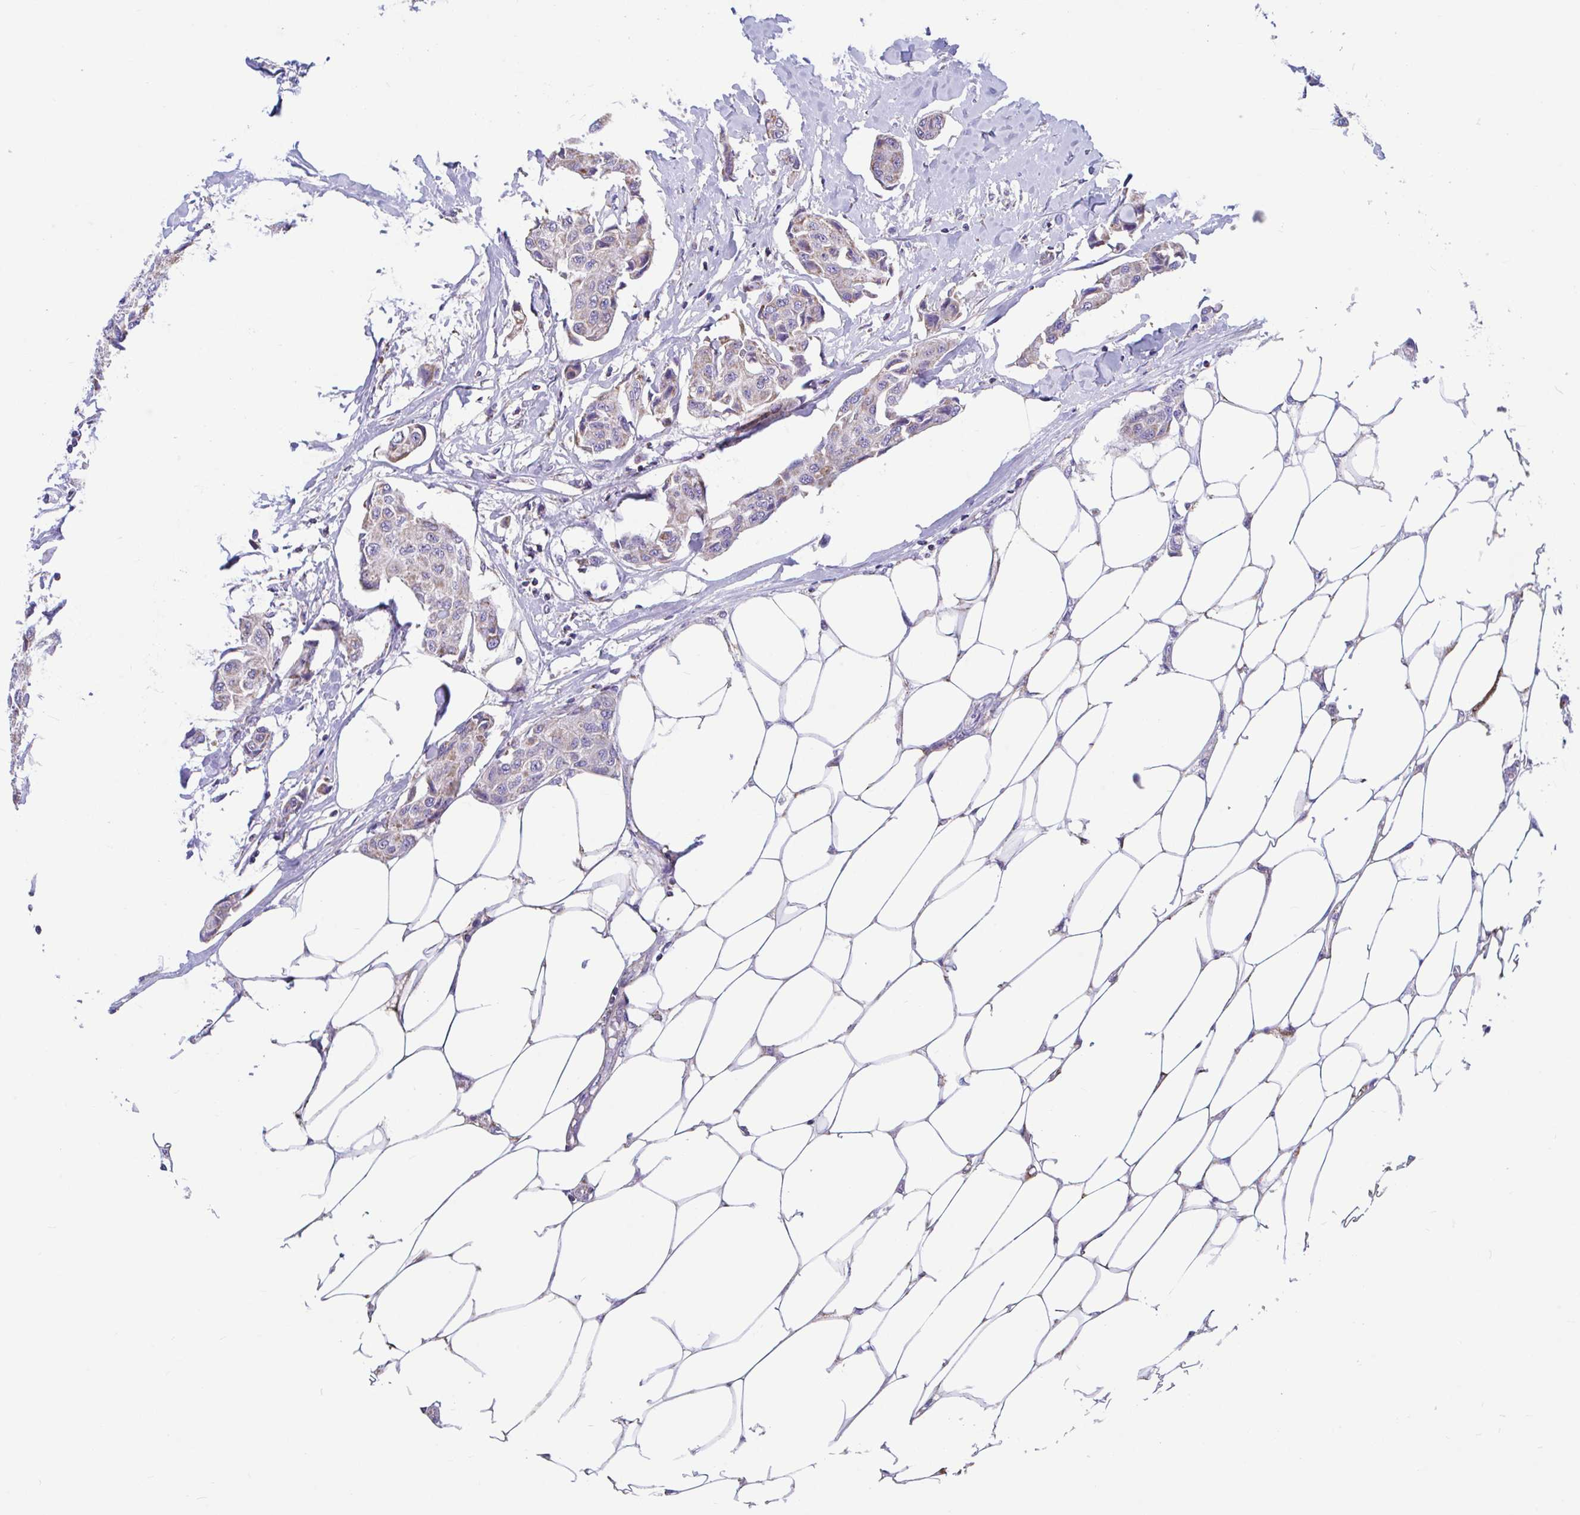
{"staining": {"intensity": "weak", "quantity": "25%-75%", "location": "cytoplasmic/membranous"}, "tissue": "breast cancer", "cell_type": "Tumor cells", "image_type": "cancer", "snomed": [{"axis": "morphology", "description": "Duct carcinoma"}, {"axis": "topography", "description": "Breast"}, {"axis": "topography", "description": "Lymph node"}], "caption": "The histopathology image demonstrates staining of breast cancer, revealing weak cytoplasmic/membranous protein expression (brown color) within tumor cells. (DAB (3,3'-diaminobenzidine) IHC with brightfield microscopy, high magnification).", "gene": "OR13A1", "patient": {"sex": "female", "age": 80}}